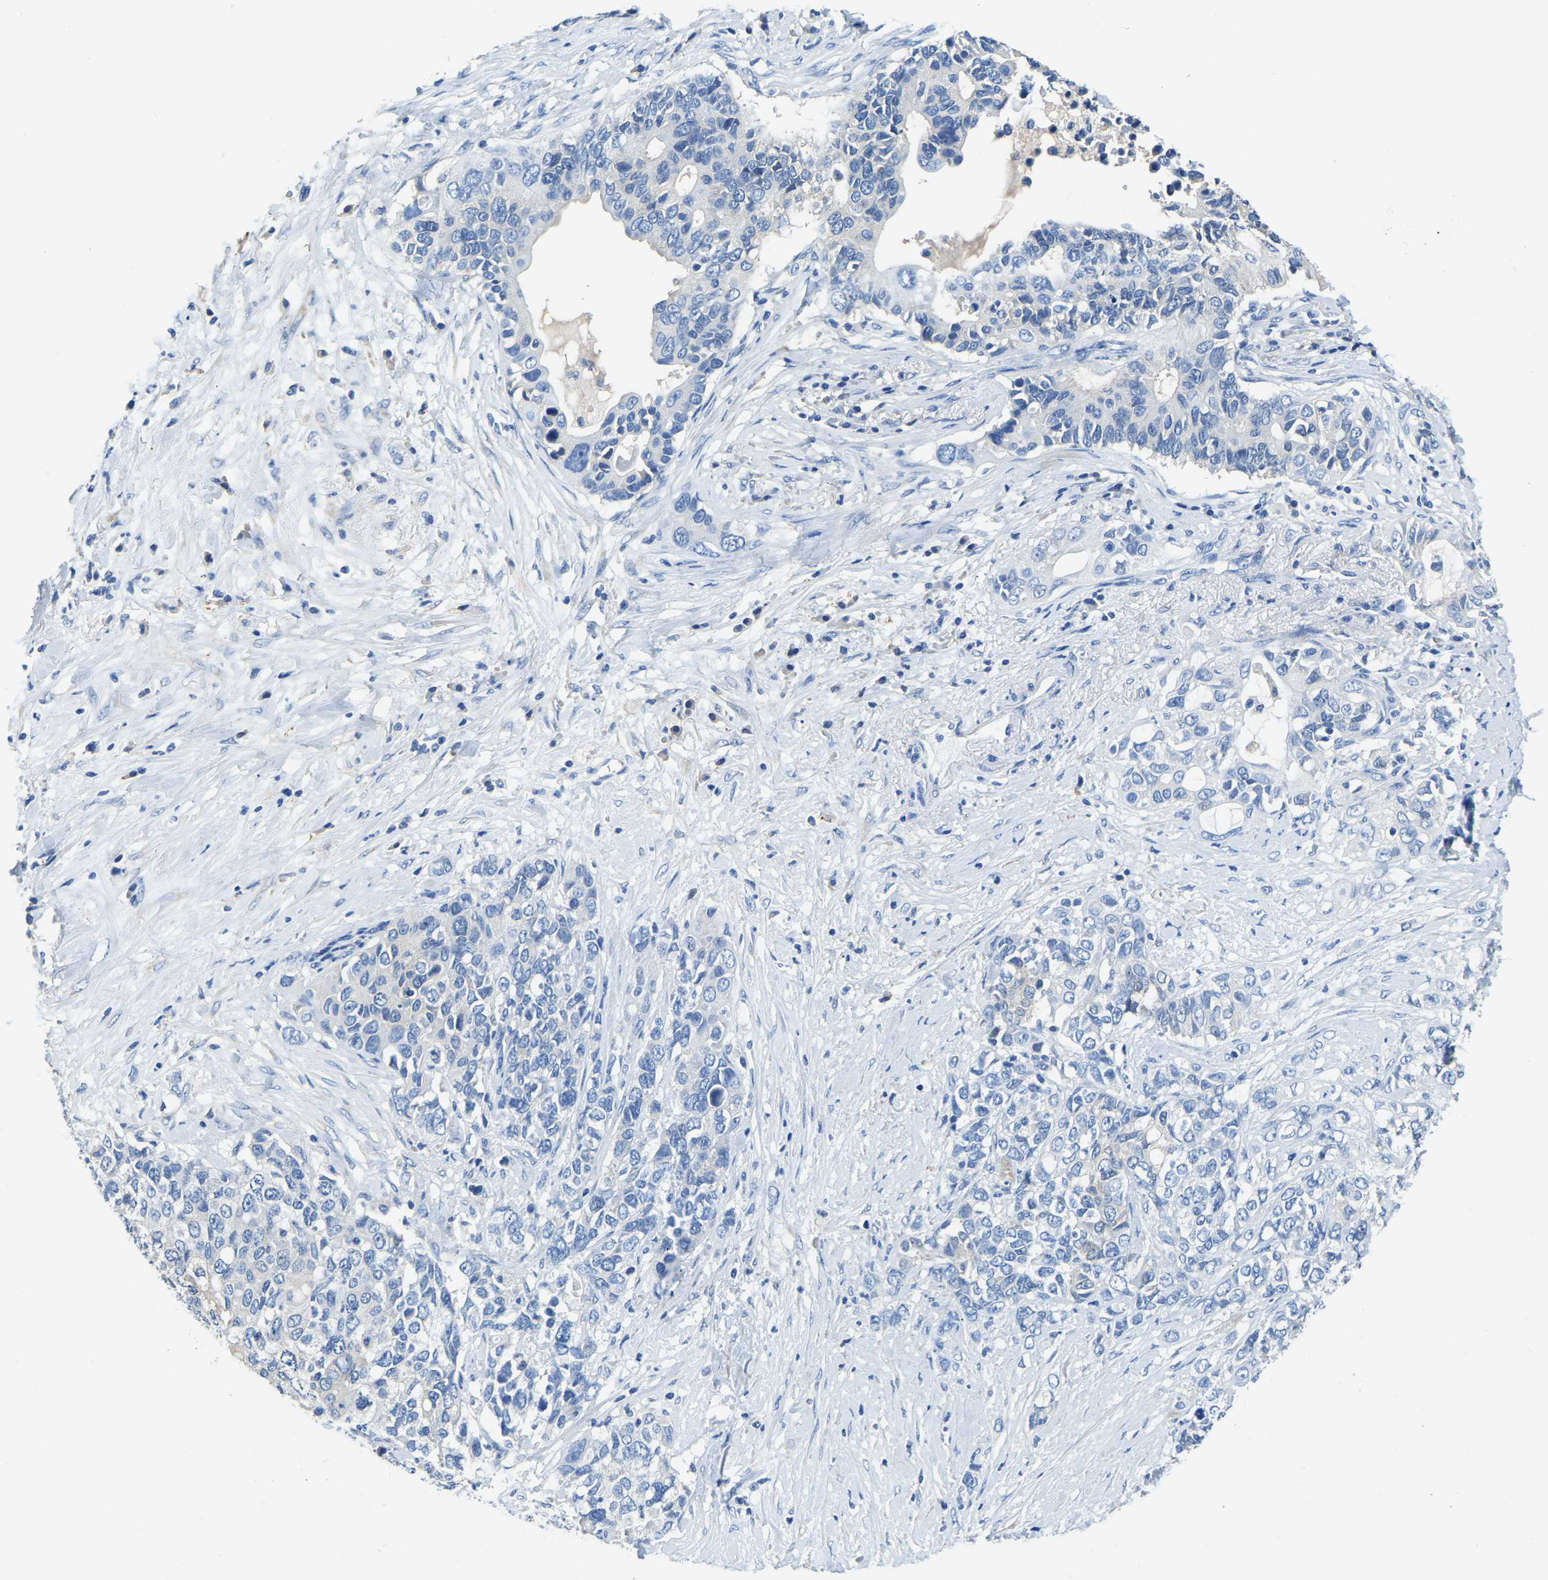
{"staining": {"intensity": "negative", "quantity": "none", "location": "none"}, "tissue": "pancreatic cancer", "cell_type": "Tumor cells", "image_type": "cancer", "snomed": [{"axis": "morphology", "description": "Adenocarcinoma, NOS"}, {"axis": "topography", "description": "Pancreas"}], "caption": "This histopathology image is of pancreatic adenocarcinoma stained with immunohistochemistry to label a protein in brown with the nuclei are counter-stained blue. There is no positivity in tumor cells.", "gene": "ZDHHC13", "patient": {"sex": "female", "age": 56}}